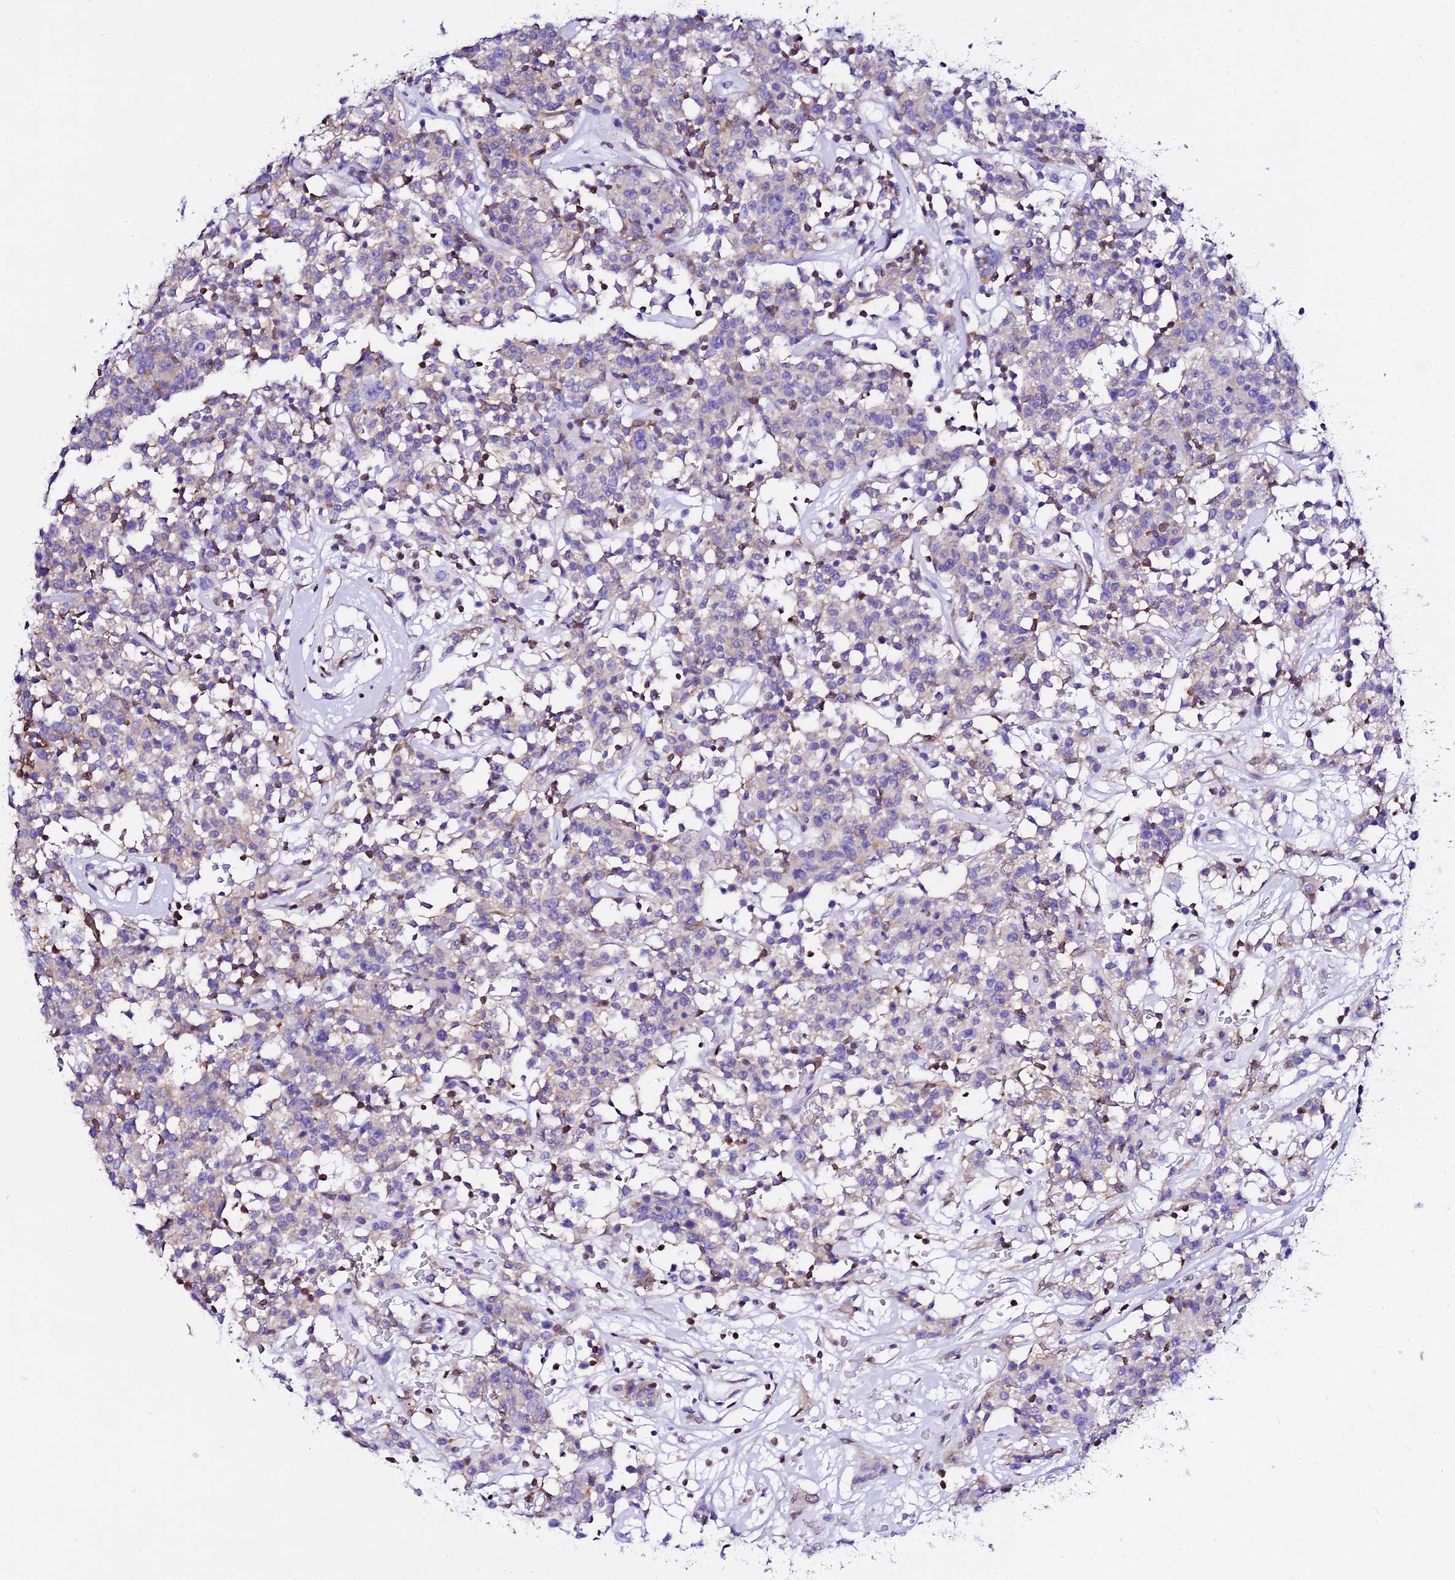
{"staining": {"intensity": "negative", "quantity": "none", "location": "none"}, "tissue": "lymphoma", "cell_type": "Tumor cells", "image_type": "cancer", "snomed": [{"axis": "morphology", "description": "Malignant lymphoma, non-Hodgkin's type, Low grade"}, {"axis": "topography", "description": "Small intestine"}], "caption": "IHC image of neoplastic tissue: lymphoma stained with DAB displays no significant protein expression in tumor cells. (Brightfield microscopy of DAB IHC at high magnification).", "gene": "S100A16", "patient": {"sex": "female", "age": 59}}